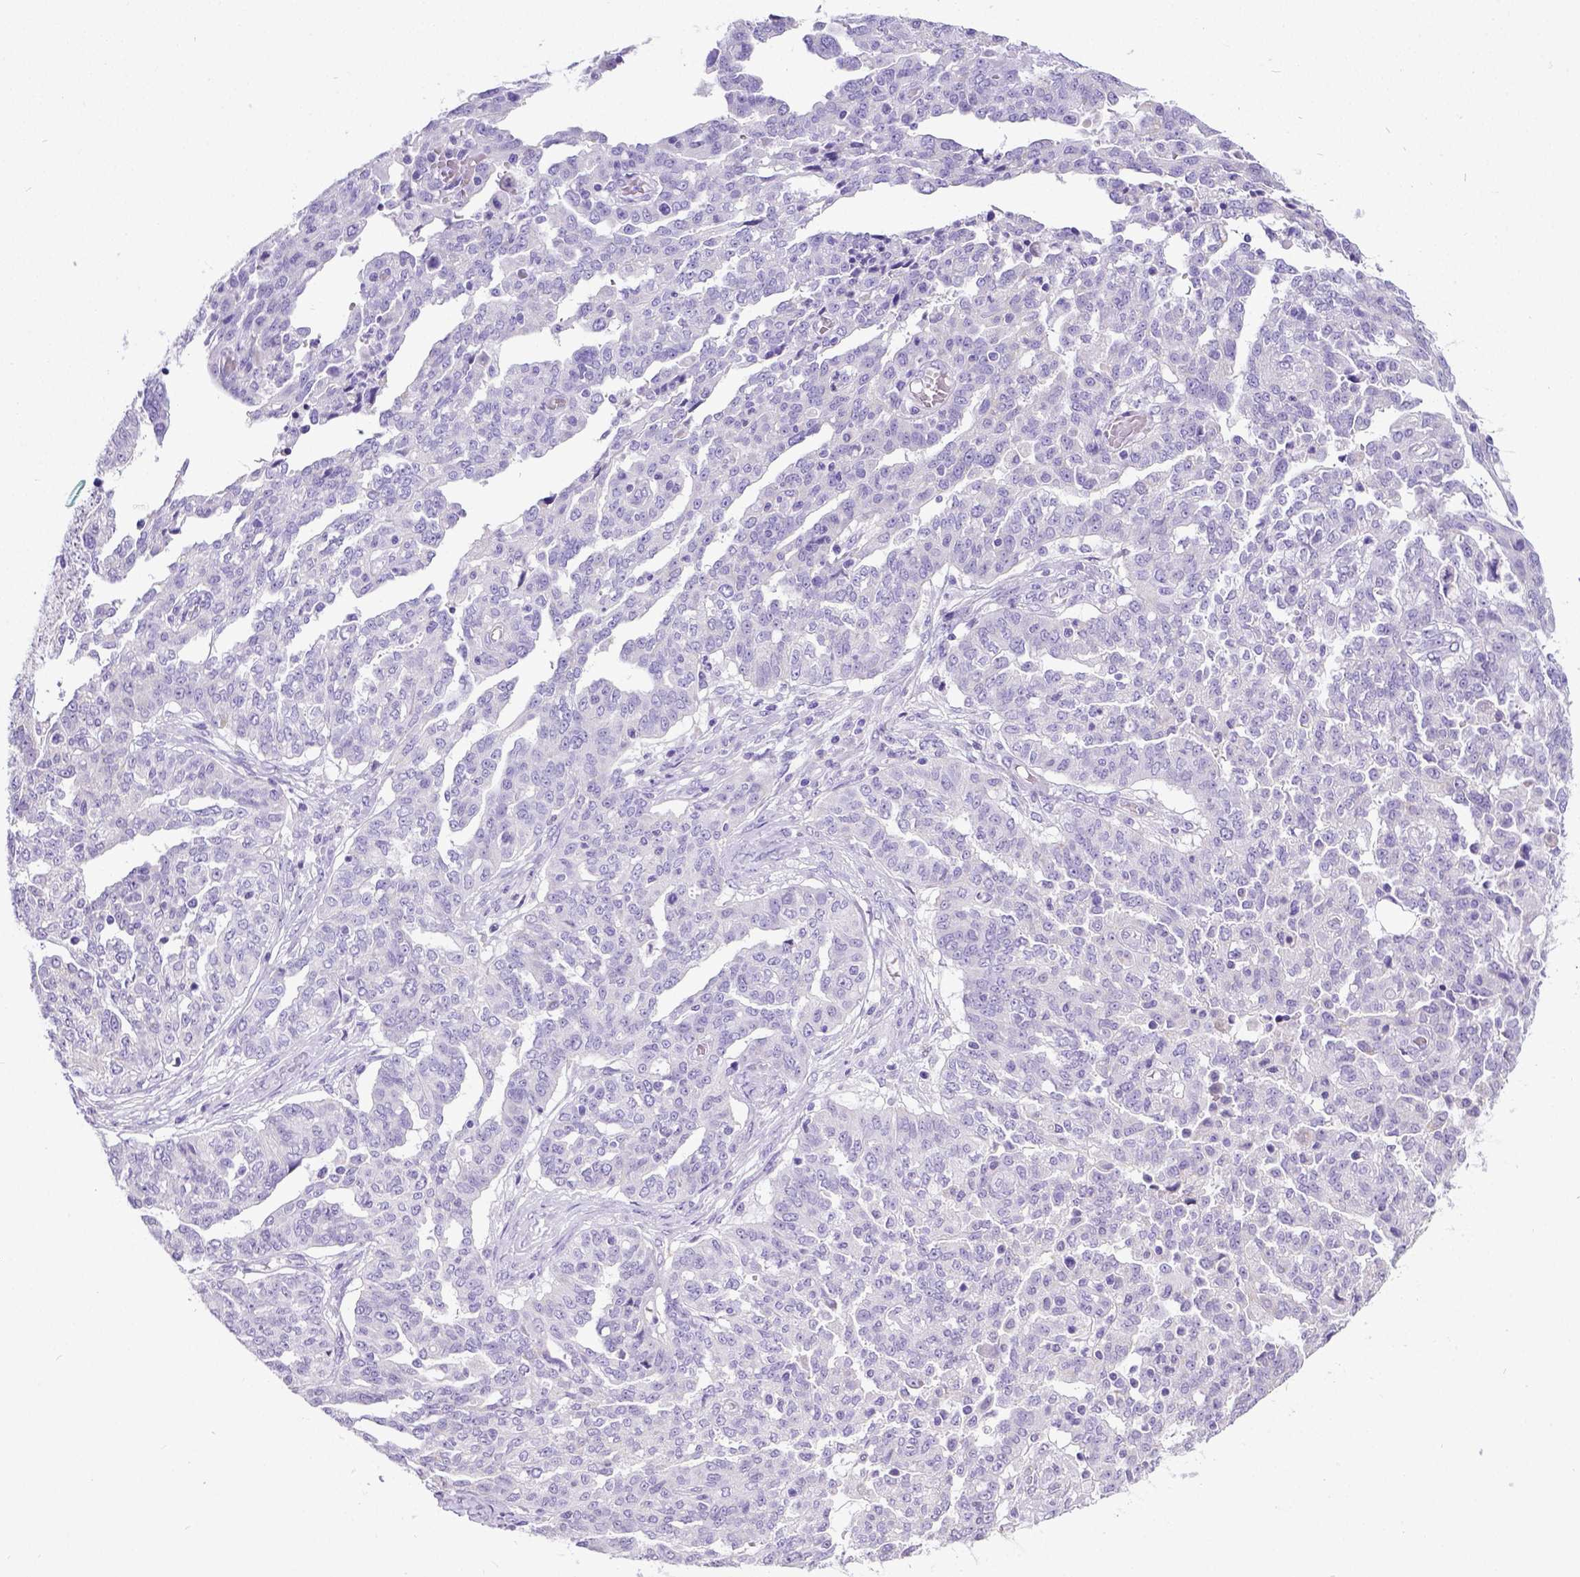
{"staining": {"intensity": "negative", "quantity": "none", "location": "none"}, "tissue": "ovarian cancer", "cell_type": "Tumor cells", "image_type": "cancer", "snomed": [{"axis": "morphology", "description": "Cystadenocarcinoma, serous, NOS"}, {"axis": "topography", "description": "Ovary"}], "caption": "The IHC micrograph has no significant expression in tumor cells of serous cystadenocarcinoma (ovarian) tissue.", "gene": "SATB2", "patient": {"sex": "female", "age": 67}}